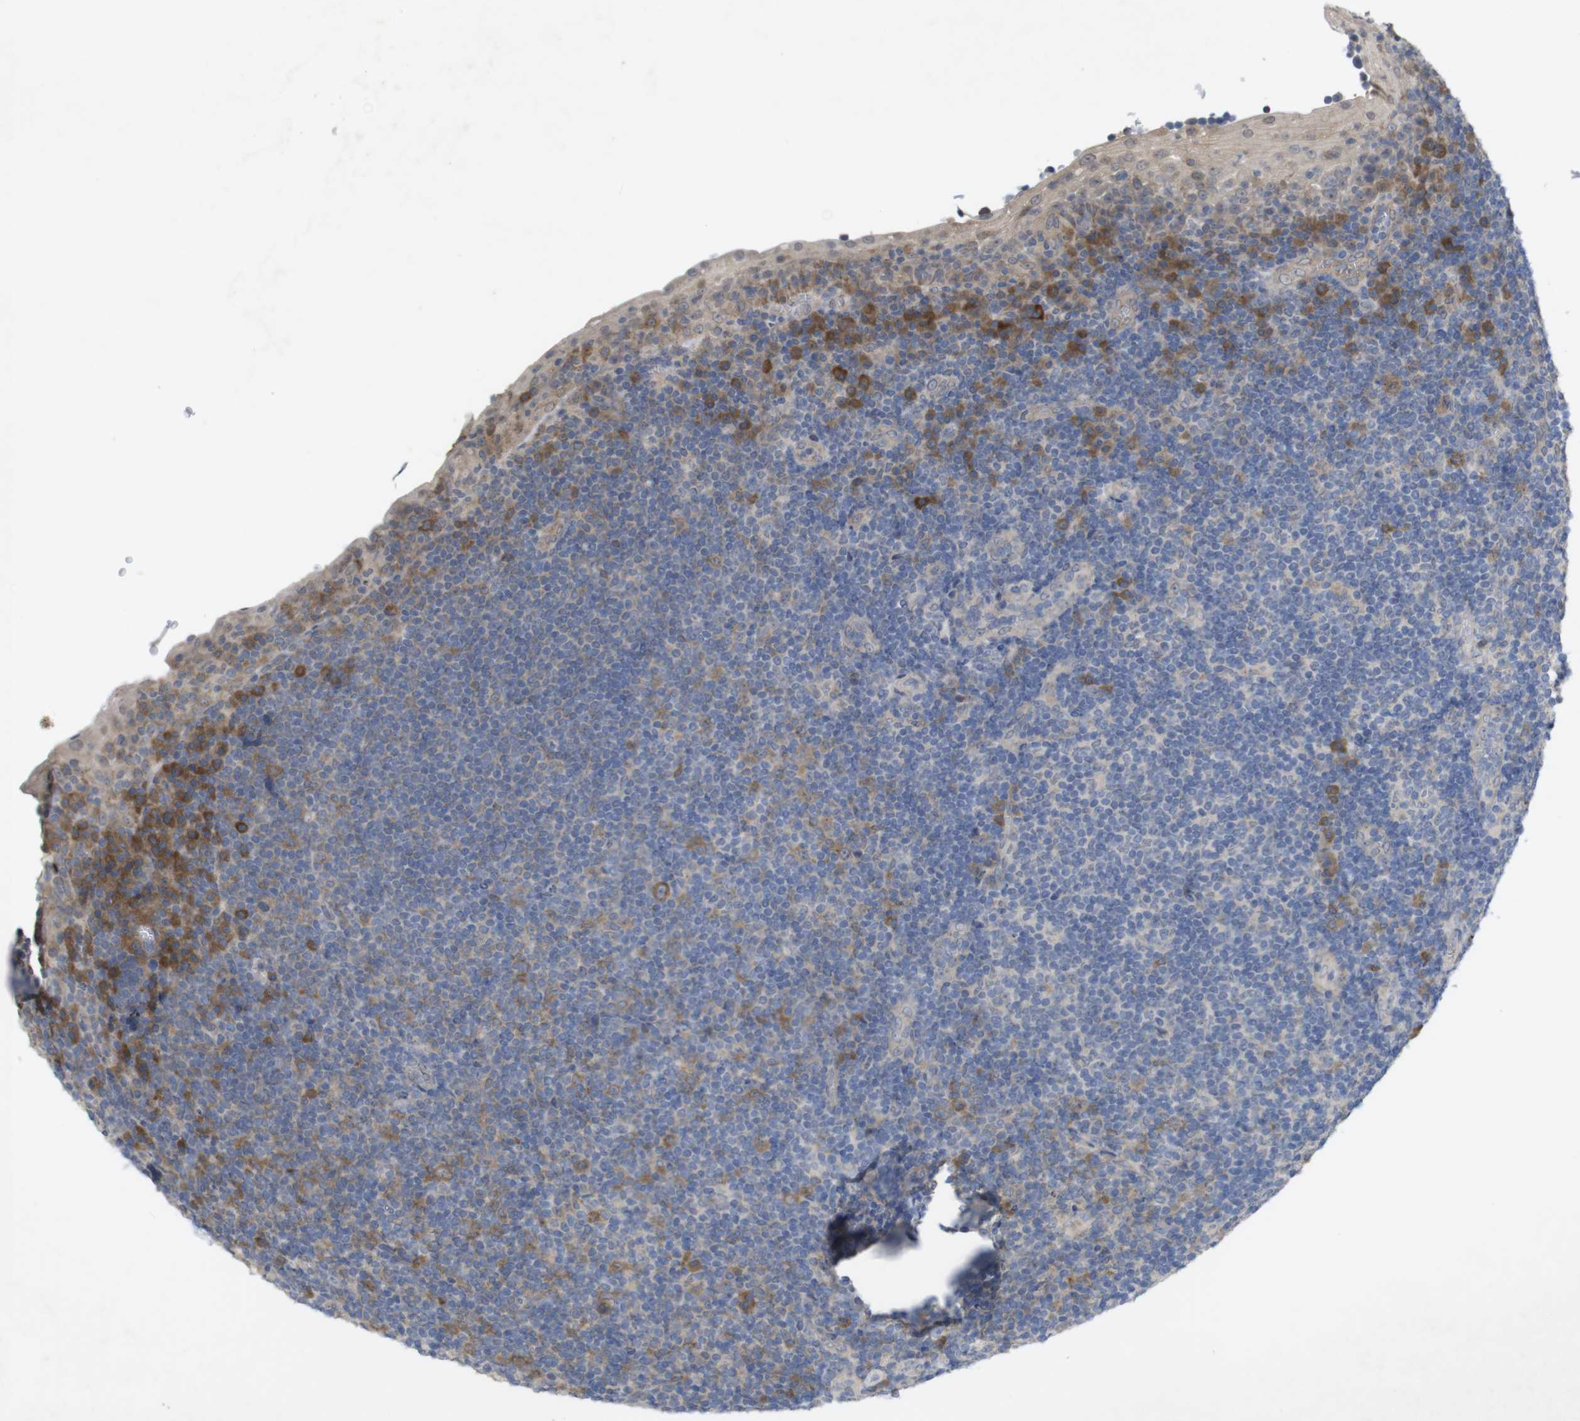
{"staining": {"intensity": "moderate", "quantity": "<25%", "location": "cytoplasmic/membranous"}, "tissue": "tonsil", "cell_type": "Non-germinal center cells", "image_type": "normal", "snomed": [{"axis": "morphology", "description": "Normal tissue, NOS"}, {"axis": "topography", "description": "Tonsil"}], "caption": "High-magnification brightfield microscopy of benign tonsil stained with DAB (3,3'-diaminobenzidine) (brown) and counterstained with hematoxylin (blue). non-germinal center cells exhibit moderate cytoplasmic/membranous staining is present in about<25% of cells.", "gene": "BCAR3", "patient": {"sex": "male", "age": 37}}